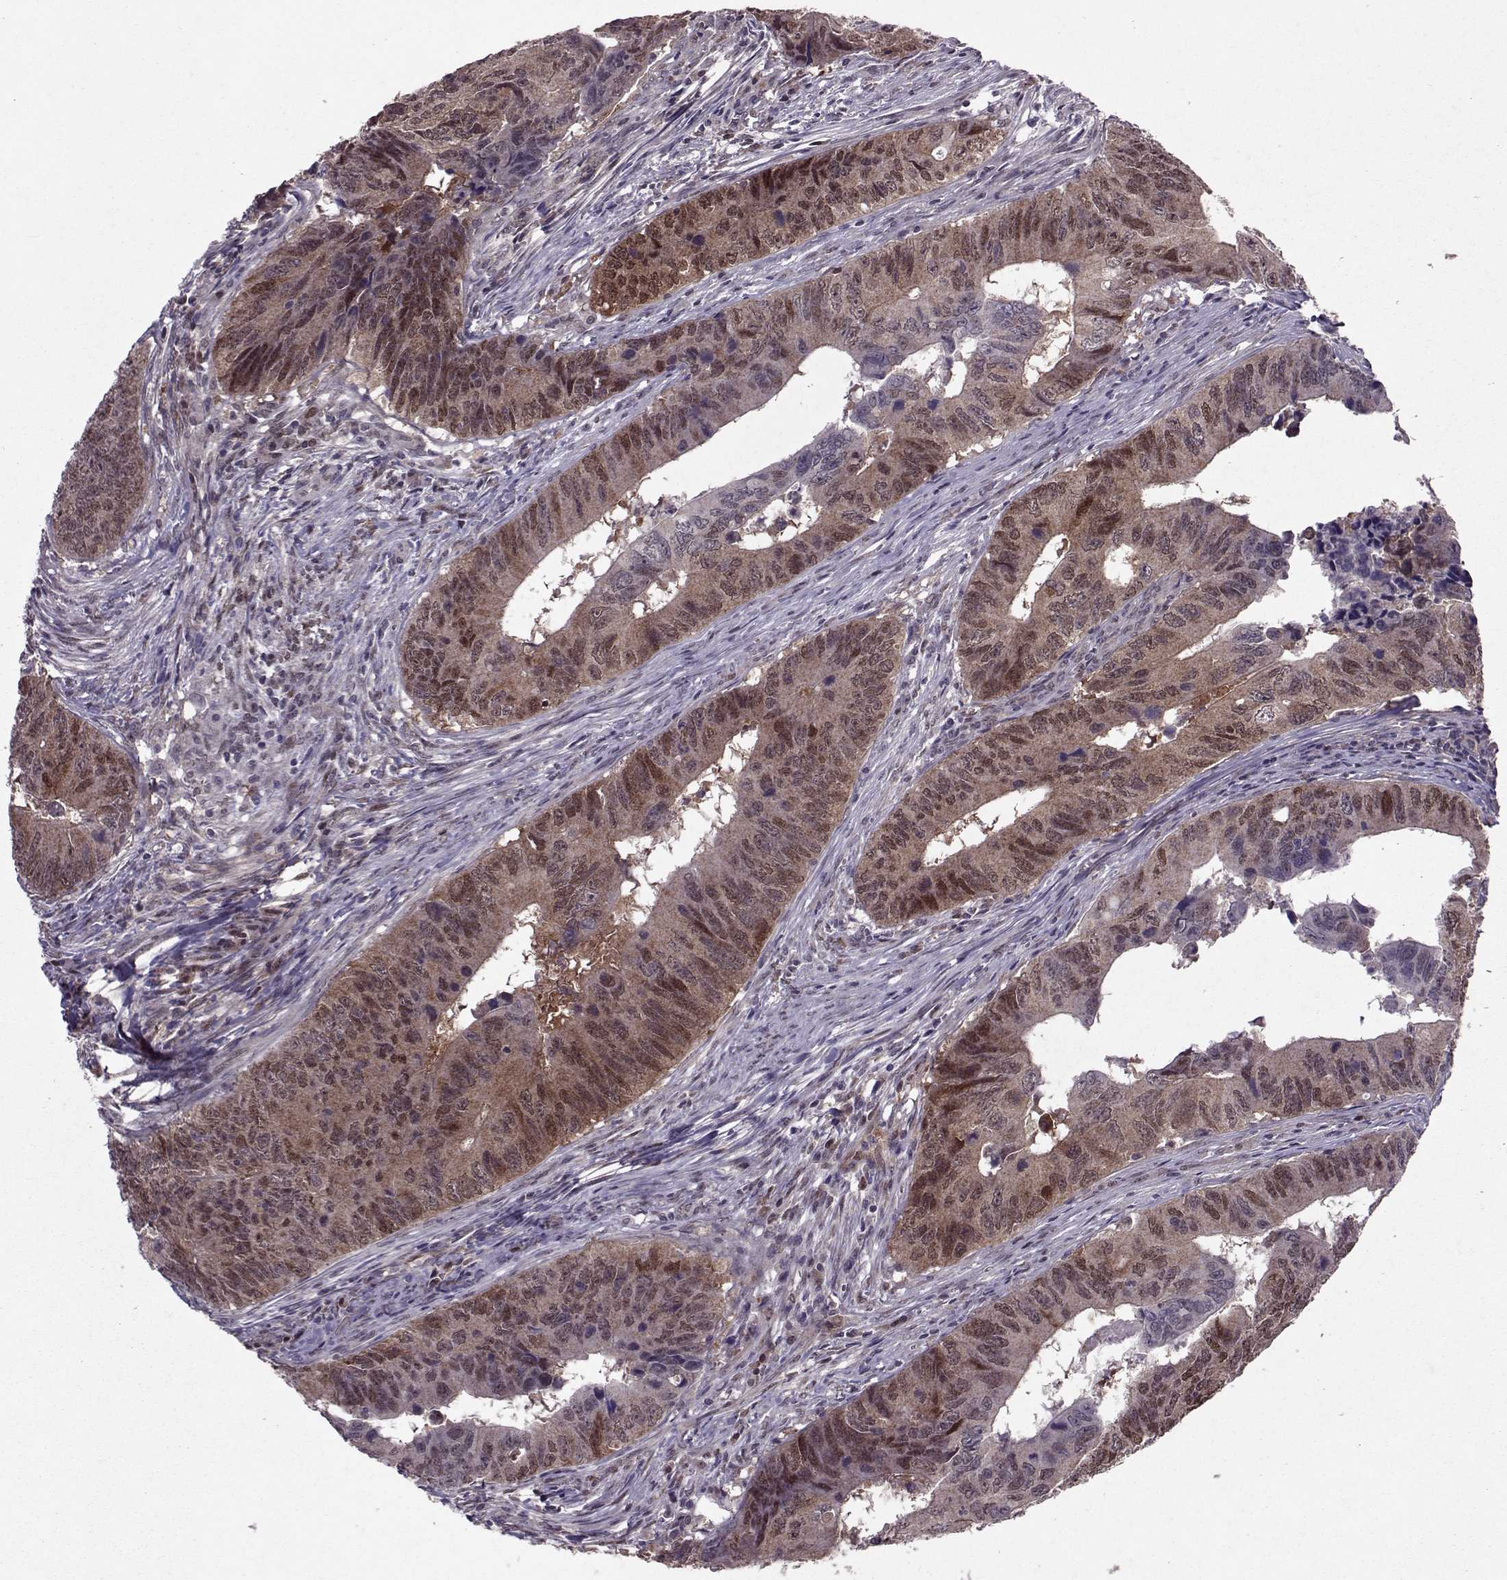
{"staining": {"intensity": "weak", "quantity": "25%-75%", "location": "cytoplasmic/membranous,nuclear"}, "tissue": "colorectal cancer", "cell_type": "Tumor cells", "image_type": "cancer", "snomed": [{"axis": "morphology", "description": "Adenocarcinoma, NOS"}, {"axis": "topography", "description": "Colon"}], "caption": "There is low levels of weak cytoplasmic/membranous and nuclear expression in tumor cells of colorectal cancer (adenocarcinoma), as demonstrated by immunohistochemical staining (brown color).", "gene": "CDK4", "patient": {"sex": "female", "age": 82}}